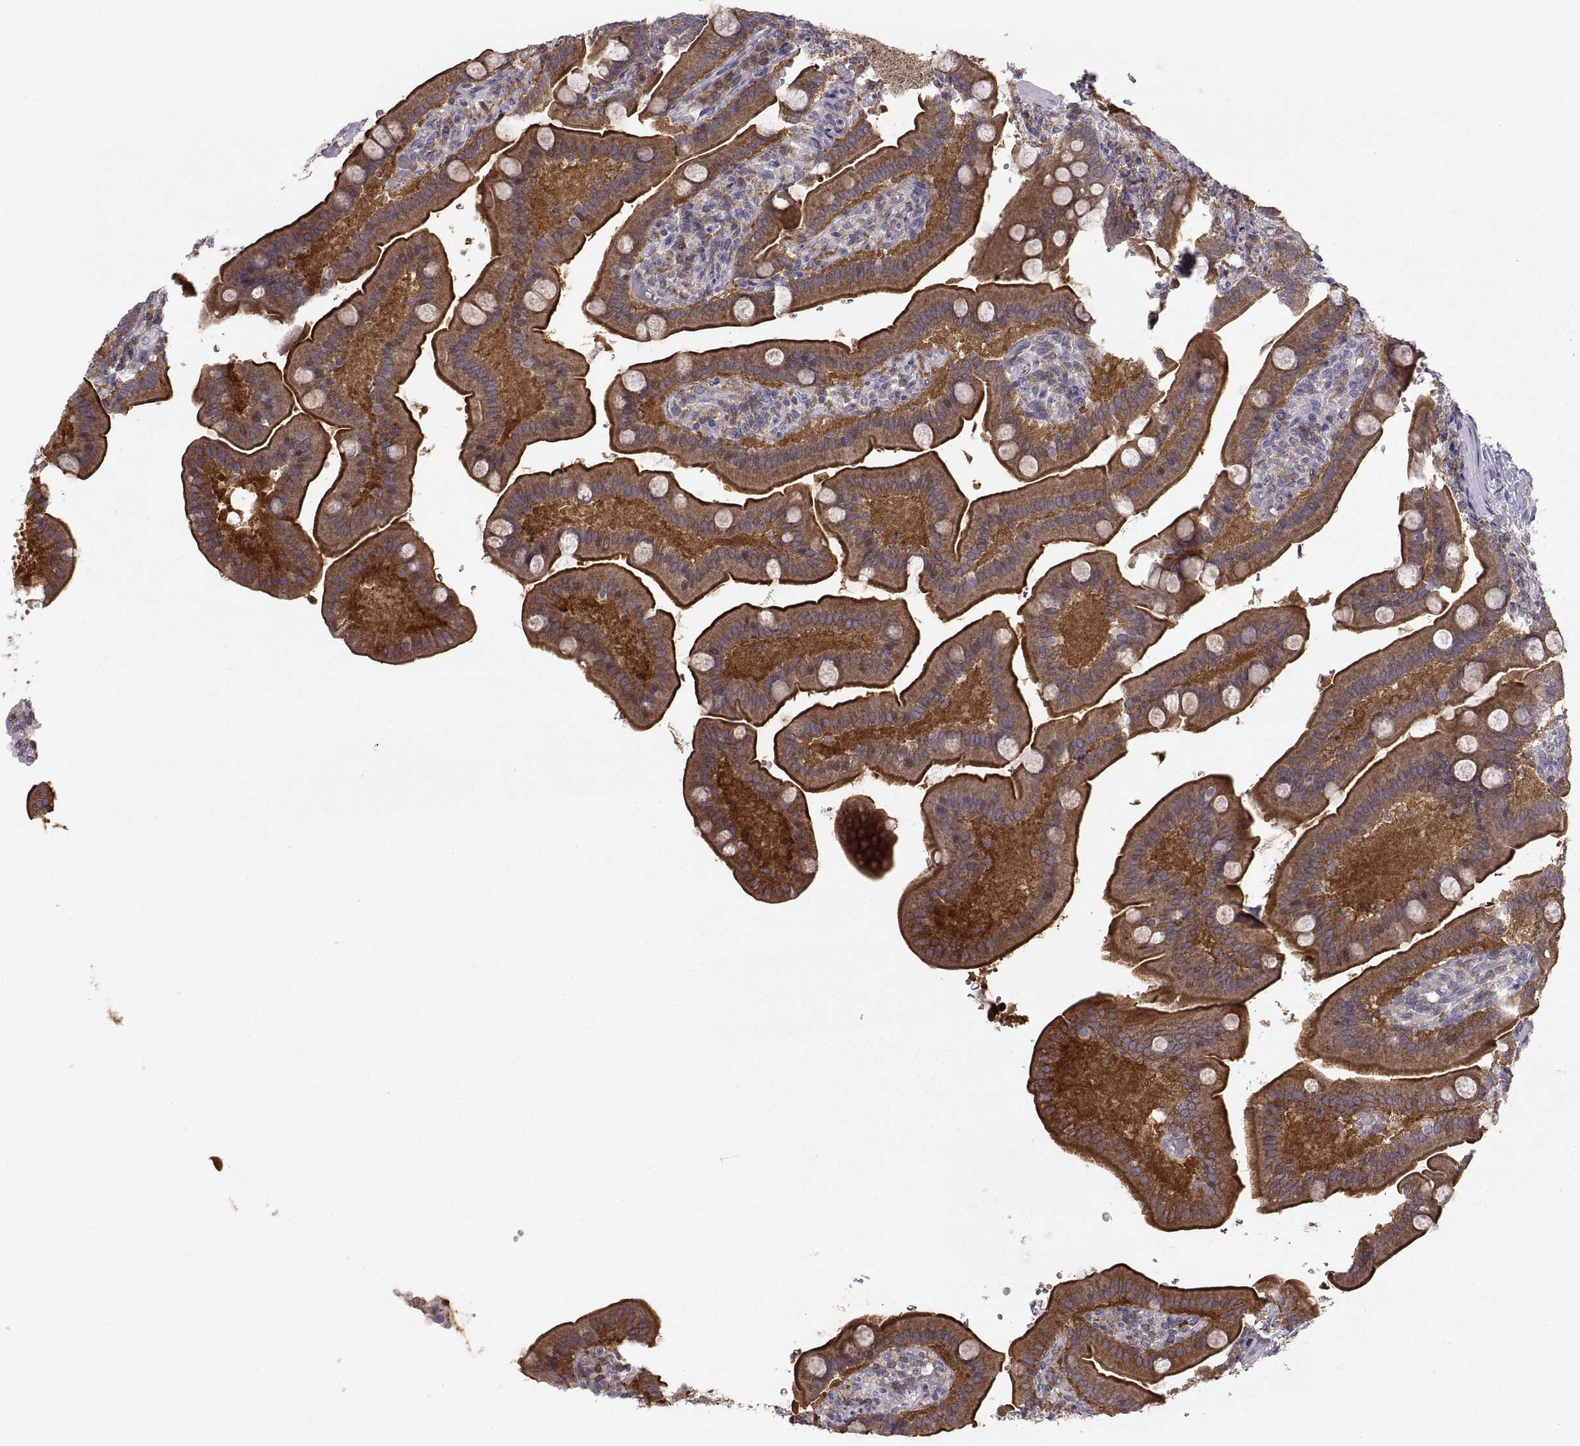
{"staining": {"intensity": "strong", "quantity": ">75%", "location": "cytoplasmic/membranous"}, "tissue": "small intestine", "cell_type": "Glandular cells", "image_type": "normal", "snomed": [{"axis": "morphology", "description": "Normal tissue, NOS"}, {"axis": "topography", "description": "Small intestine"}], "caption": "Protein staining of normal small intestine demonstrates strong cytoplasmic/membranous expression in about >75% of glandular cells. The protein of interest is stained brown, and the nuclei are stained in blue (DAB IHC with brightfield microscopy, high magnification).", "gene": "EZR", "patient": {"sex": "male", "age": 66}}